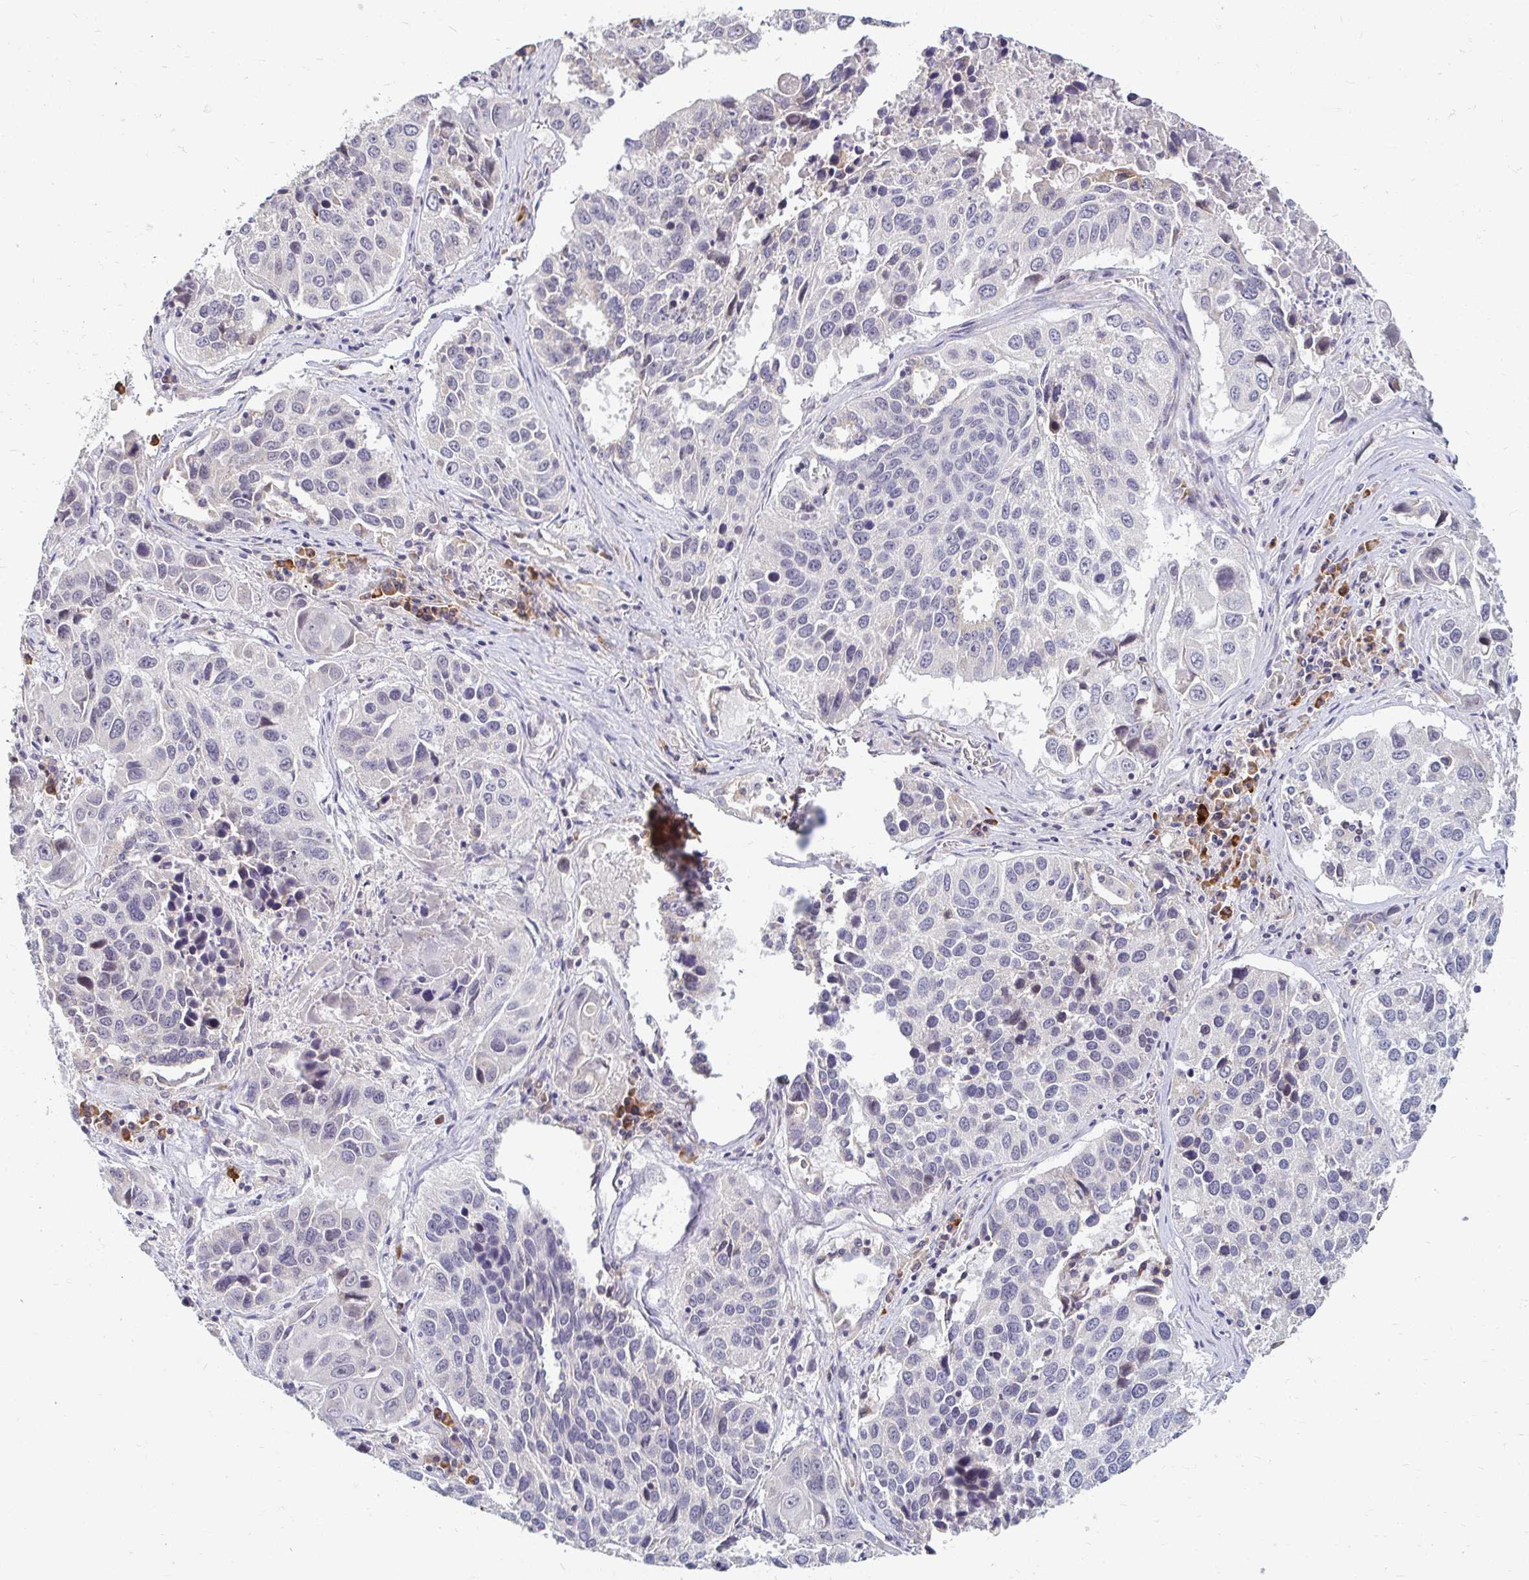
{"staining": {"intensity": "negative", "quantity": "none", "location": "none"}, "tissue": "lung cancer", "cell_type": "Tumor cells", "image_type": "cancer", "snomed": [{"axis": "morphology", "description": "Squamous cell carcinoma, NOS"}, {"axis": "topography", "description": "Lung"}], "caption": "Immunohistochemistry histopathology image of lung cancer (squamous cell carcinoma) stained for a protein (brown), which displays no expression in tumor cells.", "gene": "DDN", "patient": {"sex": "female", "age": 61}}